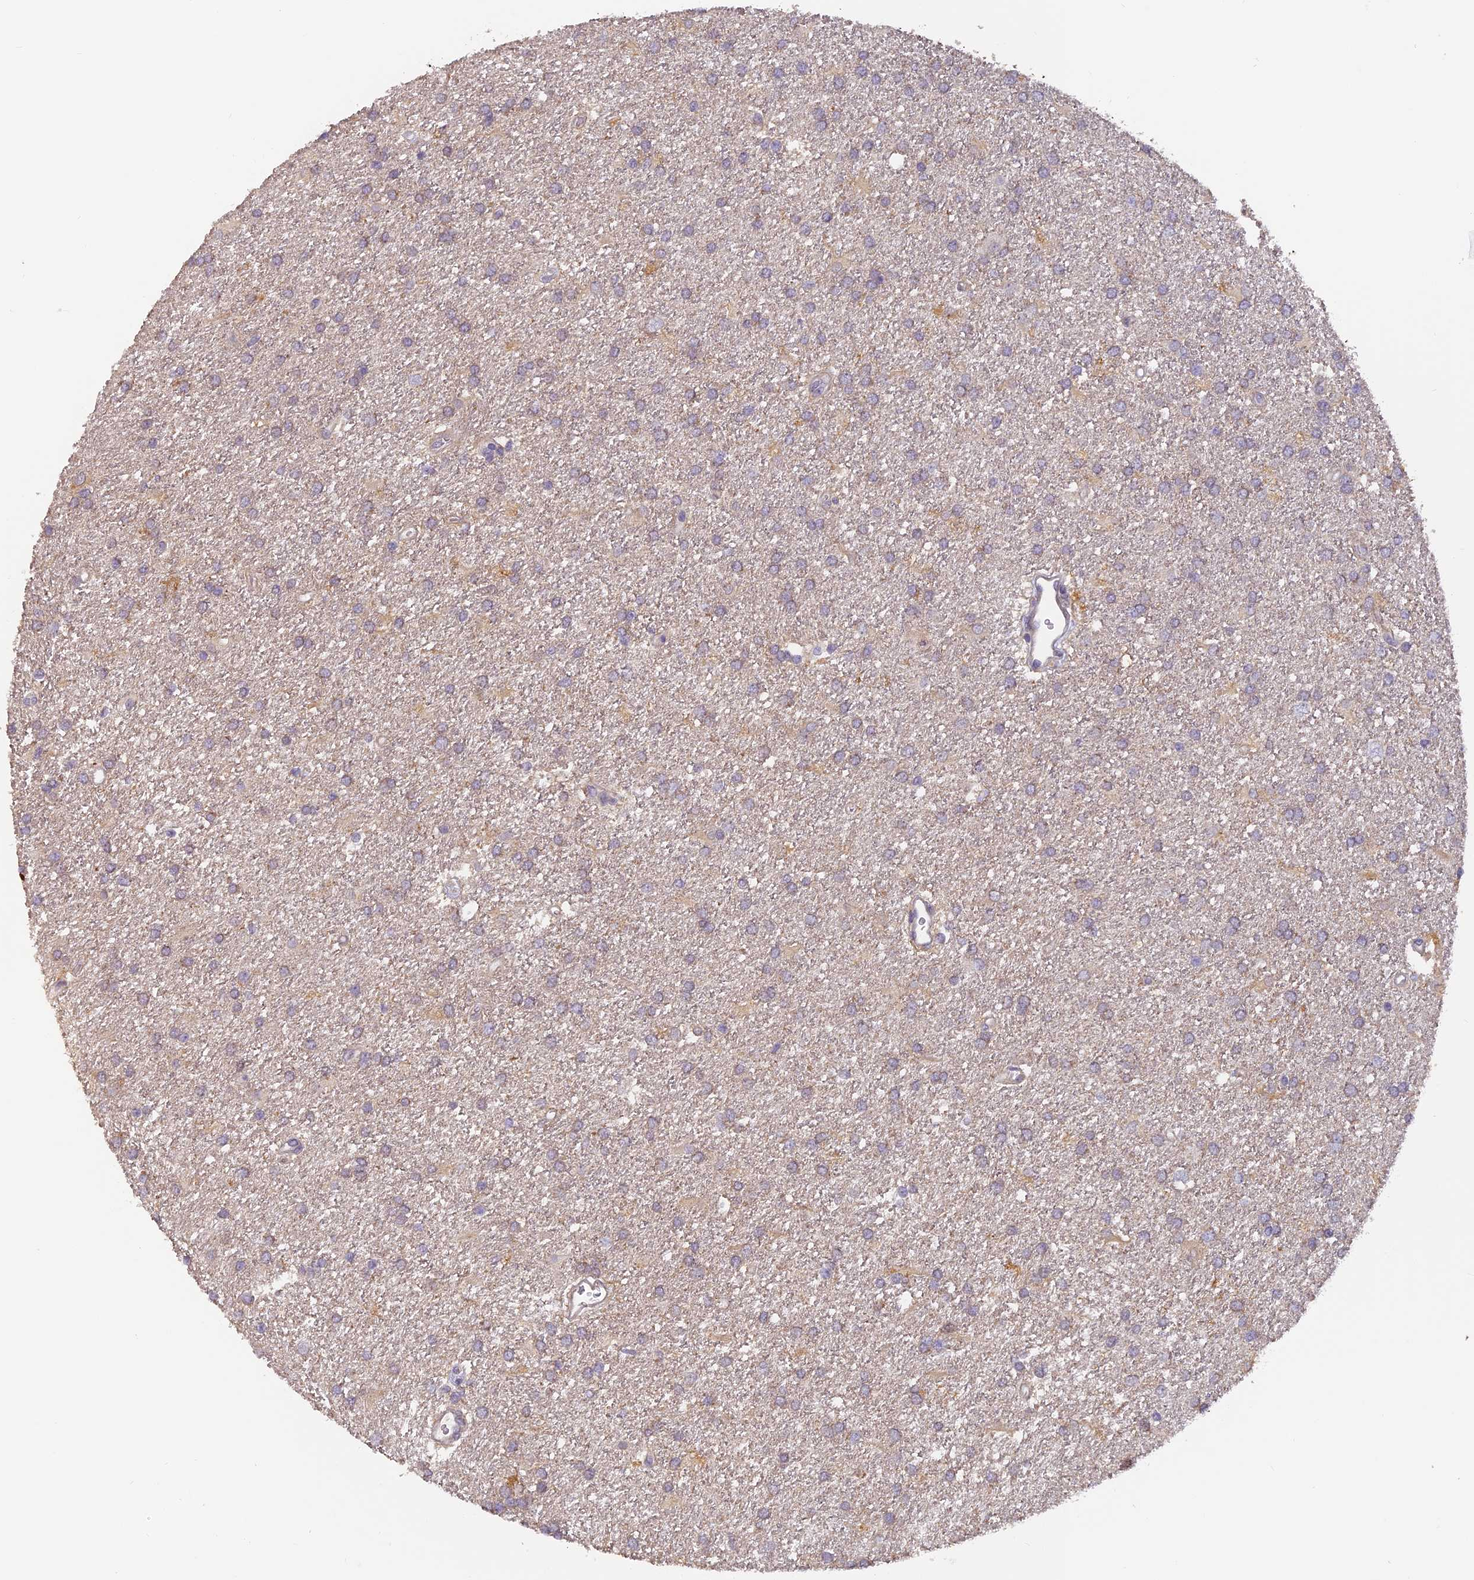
{"staining": {"intensity": "weak", "quantity": "25%-75%", "location": "cytoplasmic/membranous"}, "tissue": "glioma", "cell_type": "Tumor cells", "image_type": "cancer", "snomed": [{"axis": "morphology", "description": "Glioma, malignant, Low grade"}, {"axis": "topography", "description": "Brain"}], "caption": "Low-grade glioma (malignant) was stained to show a protein in brown. There is low levels of weak cytoplasmic/membranous expression in about 25%-75% of tumor cells.", "gene": "RAB28", "patient": {"sex": "male", "age": 66}}